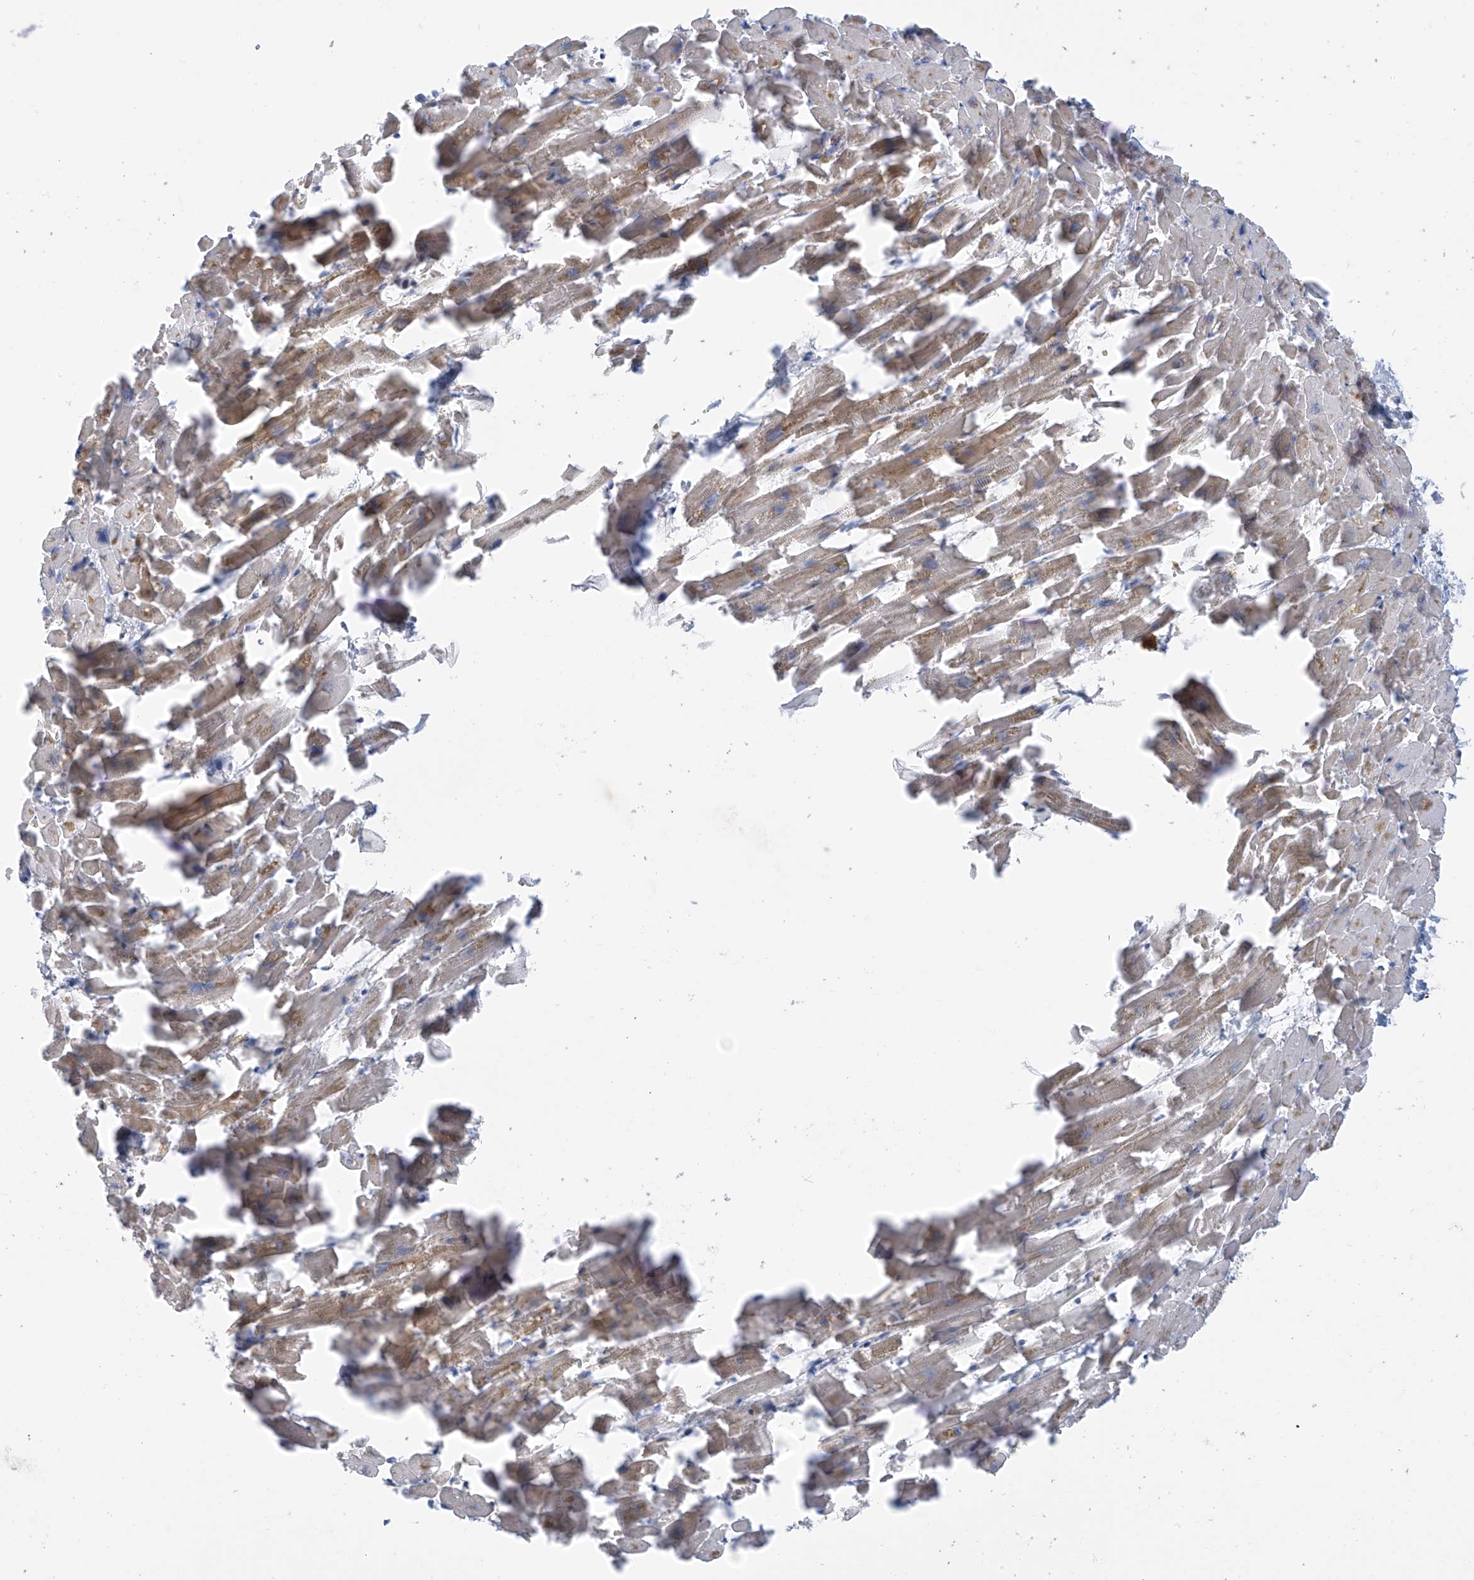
{"staining": {"intensity": "moderate", "quantity": "25%-75%", "location": "cytoplasmic/membranous"}, "tissue": "heart muscle", "cell_type": "Cardiomyocytes", "image_type": "normal", "snomed": [{"axis": "morphology", "description": "Normal tissue, NOS"}, {"axis": "topography", "description": "Heart"}], "caption": "IHC (DAB) staining of benign heart muscle reveals moderate cytoplasmic/membranous protein staining in approximately 25%-75% of cardiomyocytes.", "gene": "SLC6A12", "patient": {"sex": "female", "age": 64}}